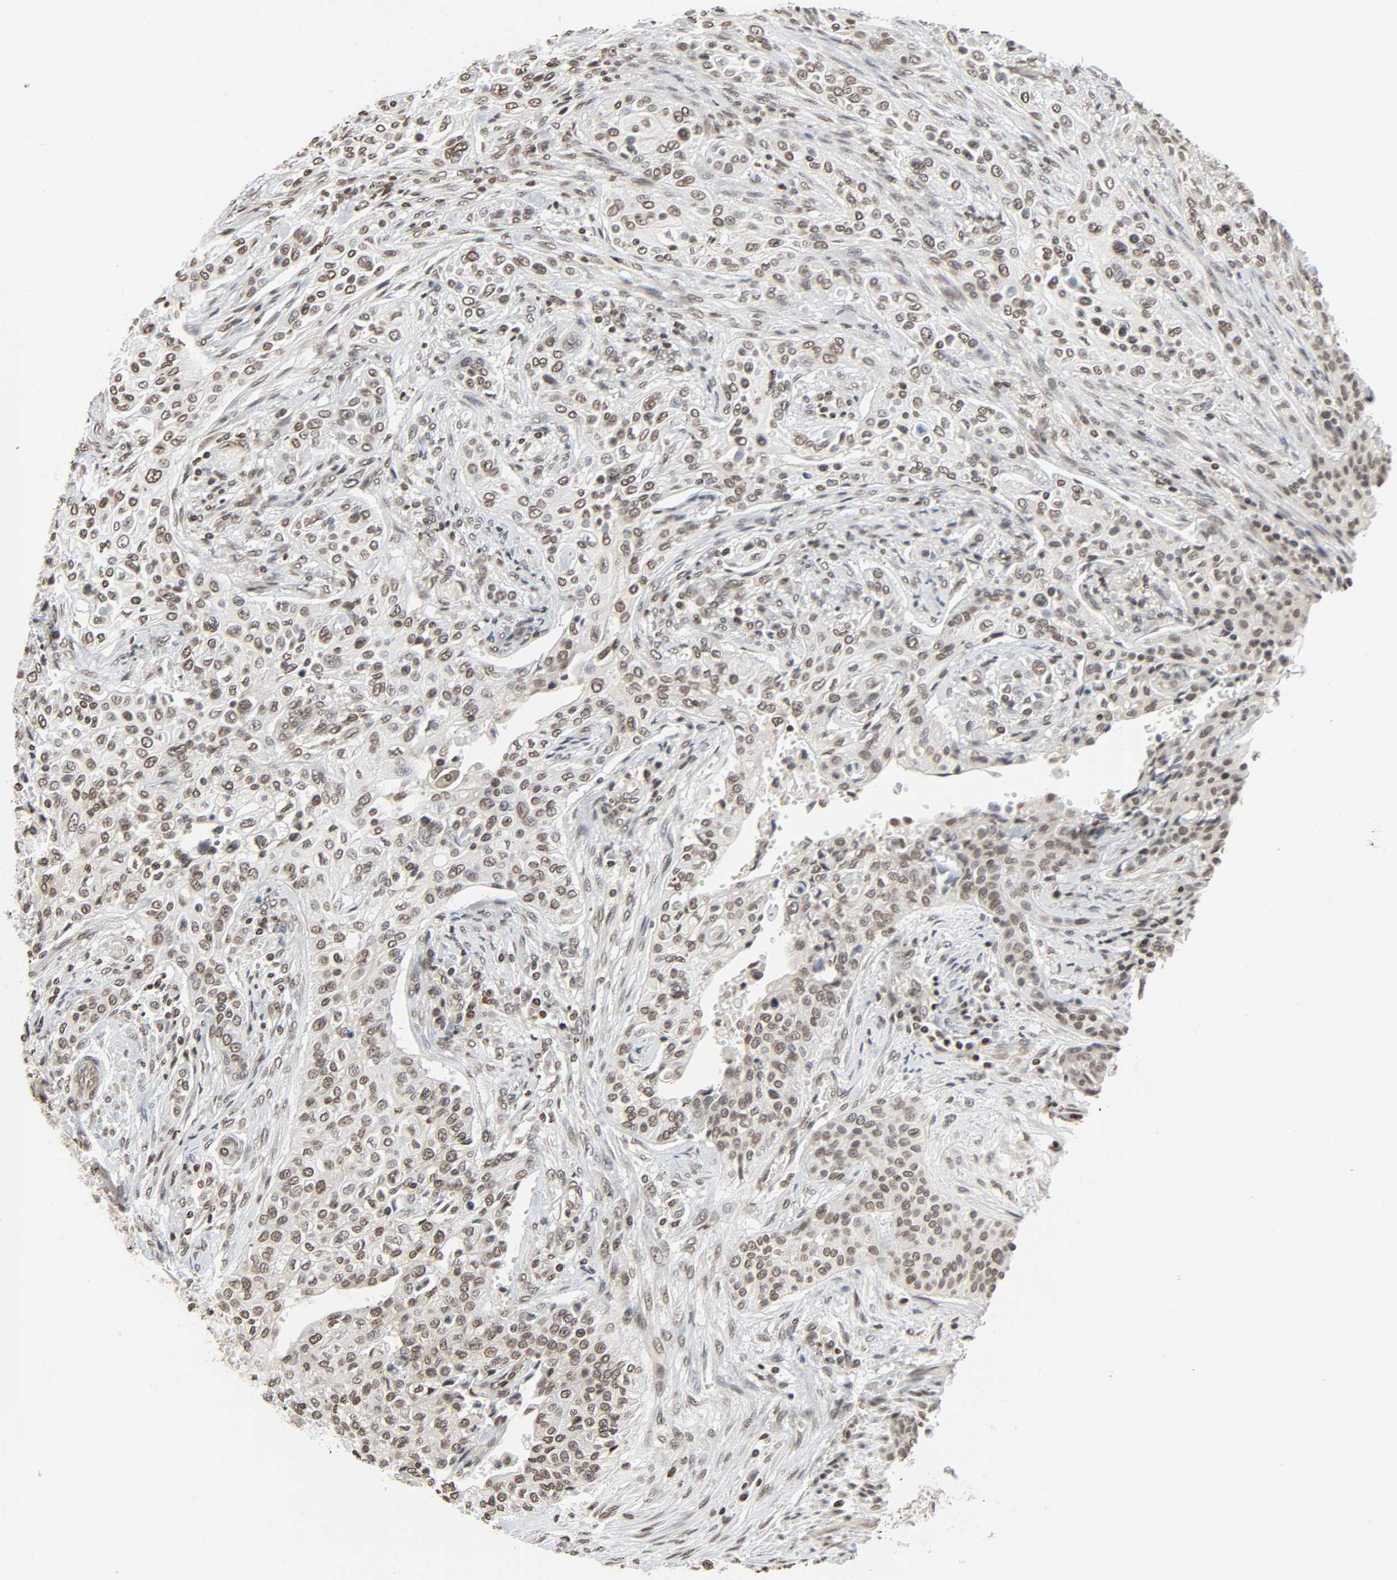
{"staining": {"intensity": "moderate", "quantity": ">75%", "location": "nuclear"}, "tissue": "urothelial cancer", "cell_type": "Tumor cells", "image_type": "cancer", "snomed": [{"axis": "morphology", "description": "Urothelial carcinoma, High grade"}, {"axis": "topography", "description": "Urinary bladder"}], "caption": "An image of urothelial carcinoma (high-grade) stained for a protein exhibits moderate nuclear brown staining in tumor cells.", "gene": "ELAVL1", "patient": {"sex": "male", "age": 74}}